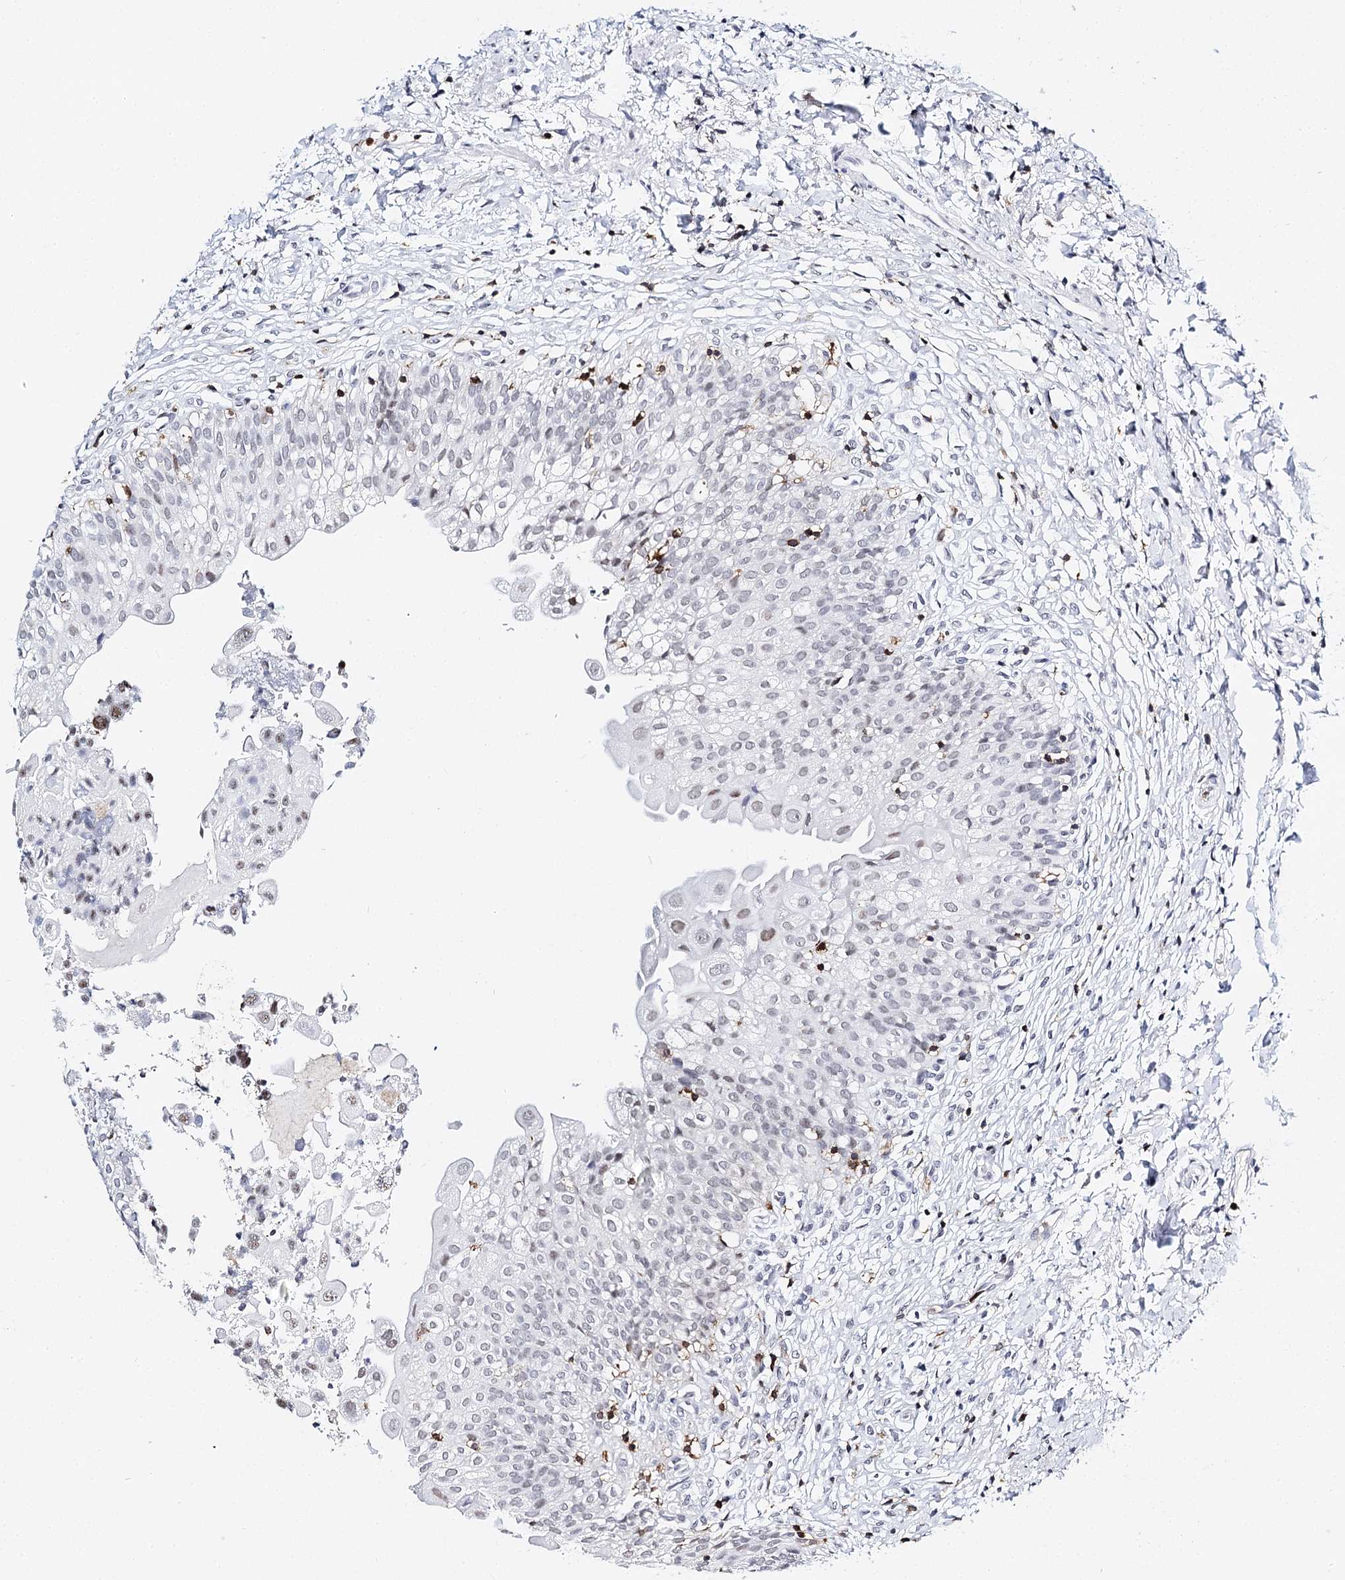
{"staining": {"intensity": "weak", "quantity": "<25%", "location": "nuclear"}, "tissue": "urinary bladder", "cell_type": "Urothelial cells", "image_type": "normal", "snomed": [{"axis": "morphology", "description": "Normal tissue, NOS"}, {"axis": "topography", "description": "Urinary bladder"}], "caption": "Human urinary bladder stained for a protein using IHC demonstrates no expression in urothelial cells.", "gene": "BARD1", "patient": {"sex": "male", "age": 55}}